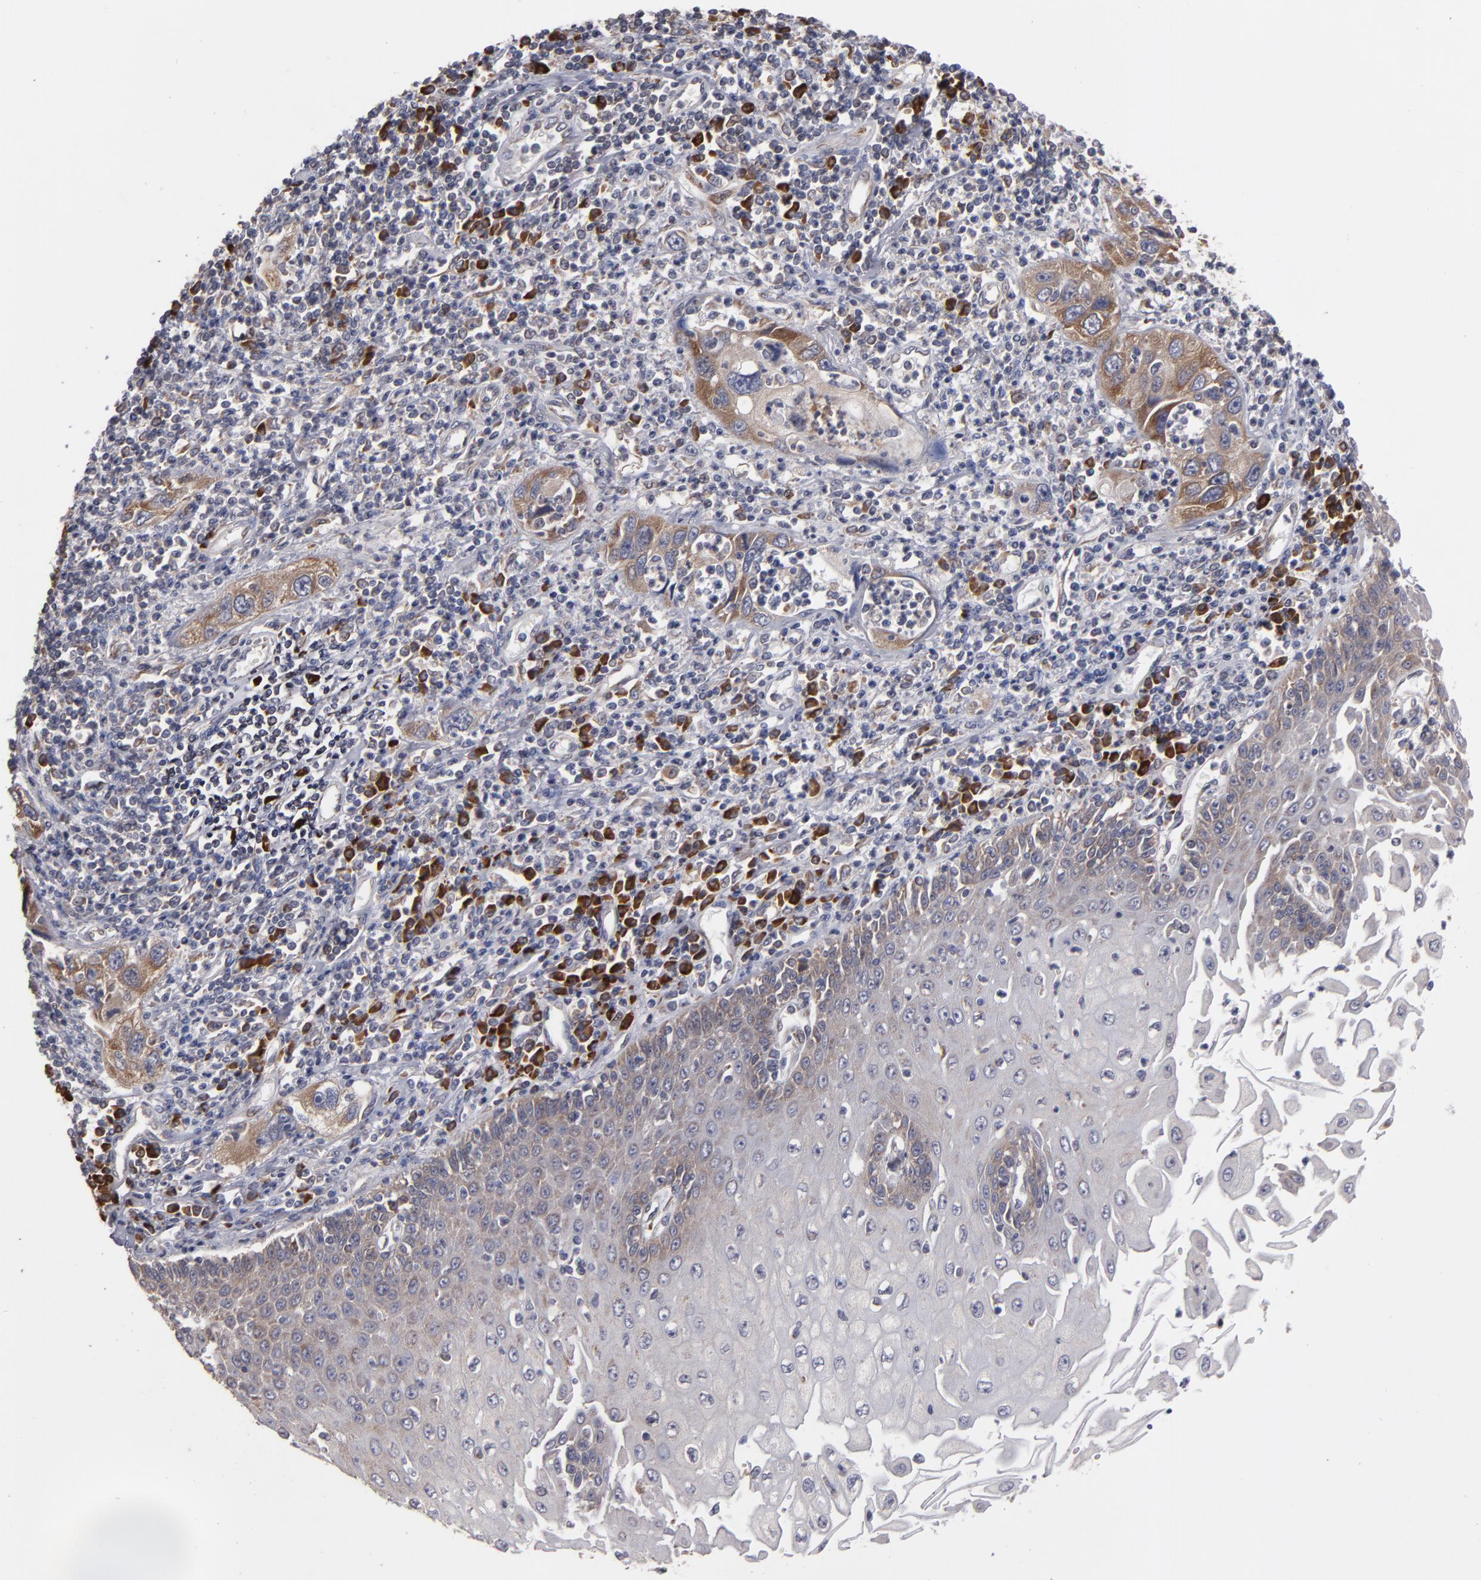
{"staining": {"intensity": "moderate", "quantity": "25%-75%", "location": "cytoplasmic/membranous"}, "tissue": "esophagus", "cell_type": "Squamous epithelial cells", "image_type": "normal", "snomed": [{"axis": "morphology", "description": "Normal tissue, NOS"}, {"axis": "topography", "description": "Esophagus"}], "caption": "A histopathology image of human esophagus stained for a protein demonstrates moderate cytoplasmic/membranous brown staining in squamous epithelial cells. The staining was performed using DAB to visualize the protein expression in brown, while the nuclei were stained in blue with hematoxylin (Magnification: 20x).", "gene": "SND1", "patient": {"sex": "male", "age": 65}}